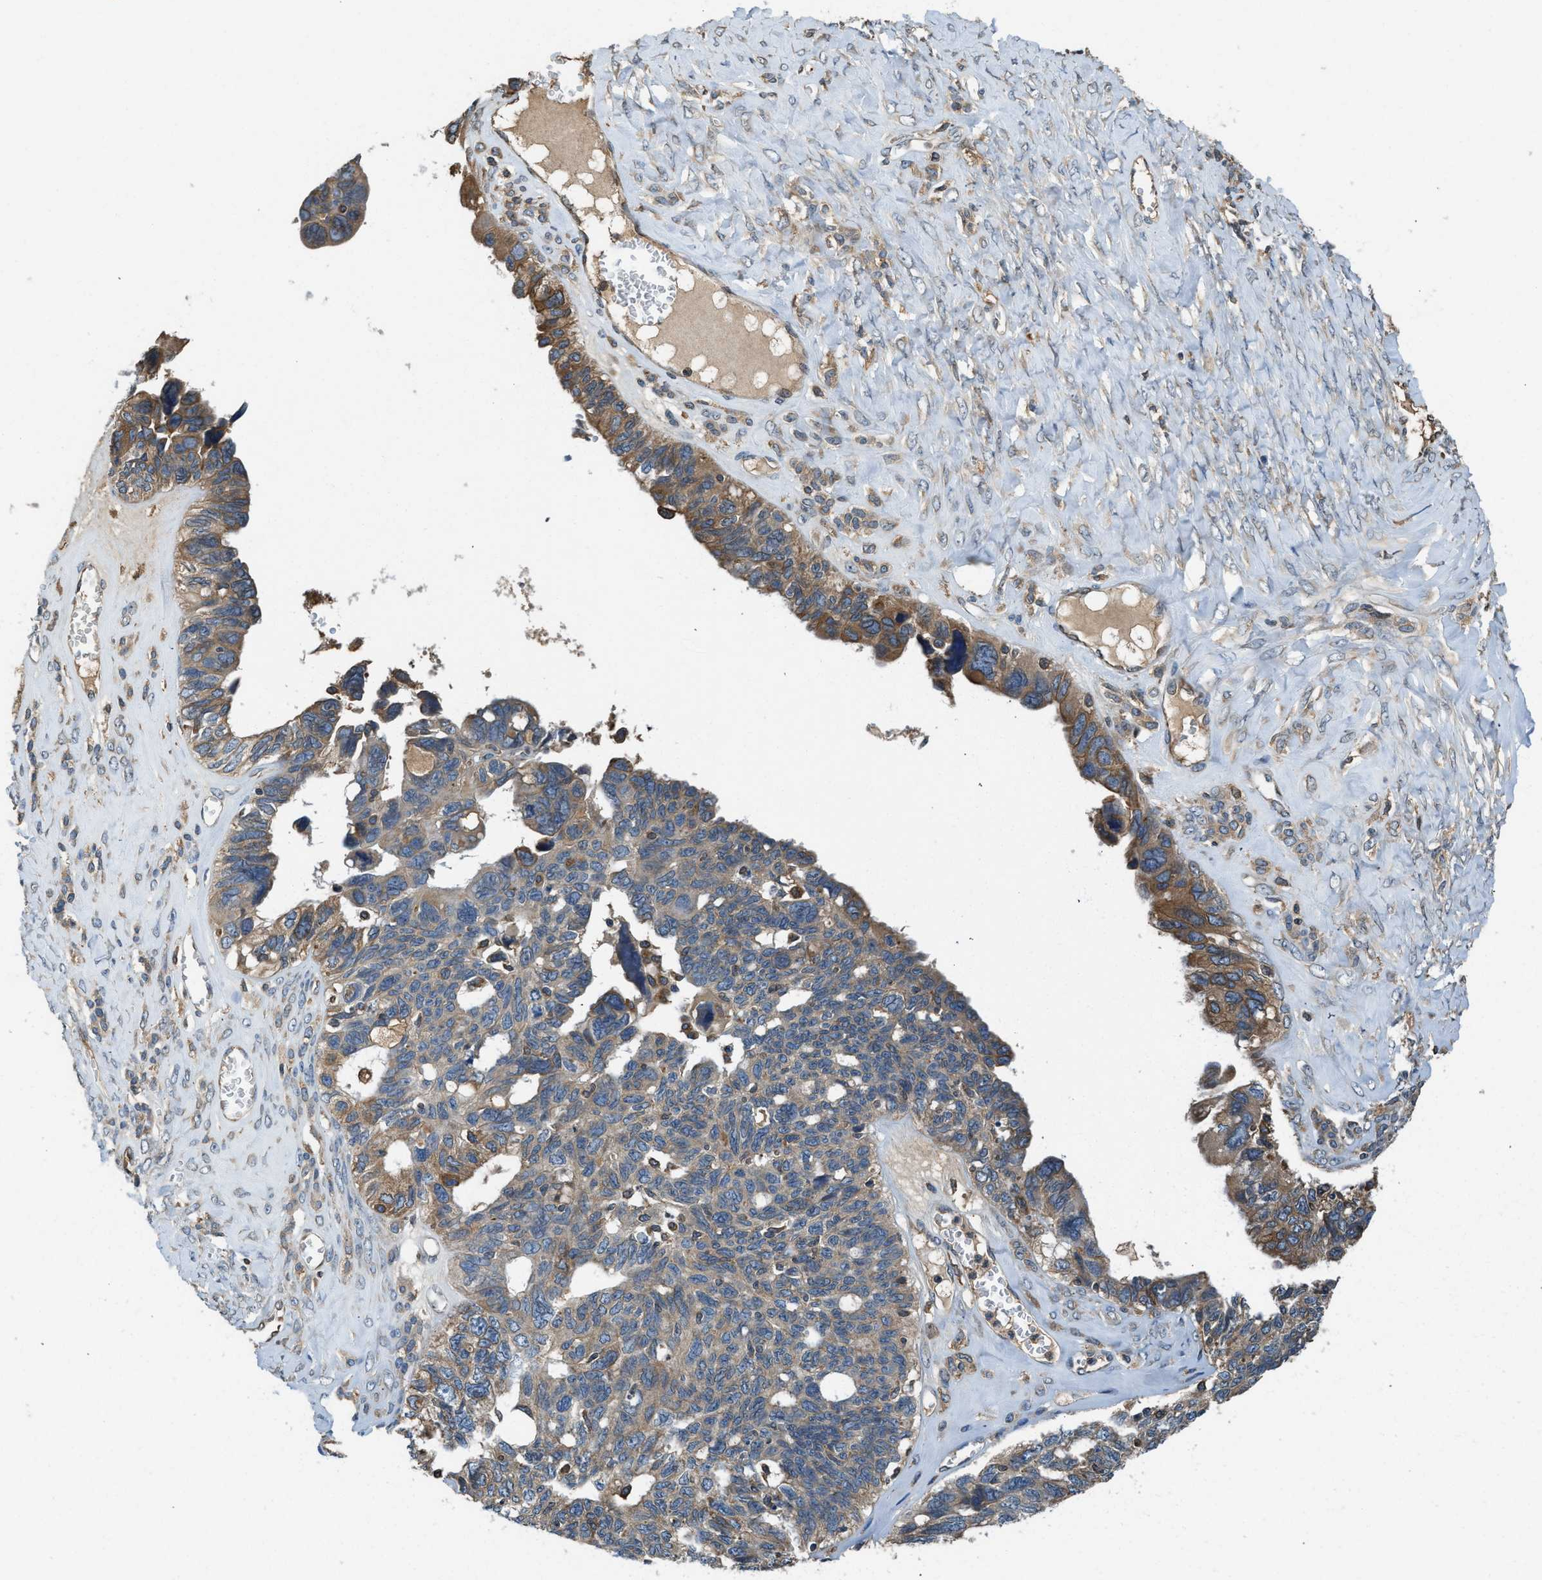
{"staining": {"intensity": "moderate", "quantity": "25%-75%", "location": "cytoplasmic/membranous"}, "tissue": "ovarian cancer", "cell_type": "Tumor cells", "image_type": "cancer", "snomed": [{"axis": "morphology", "description": "Cystadenocarcinoma, serous, NOS"}, {"axis": "topography", "description": "Ovary"}], "caption": "The histopathology image reveals a brown stain indicating the presence of a protein in the cytoplasmic/membranous of tumor cells in ovarian cancer.", "gene": "BCAP31", "patient": {"sex": "female", "age": 79}}